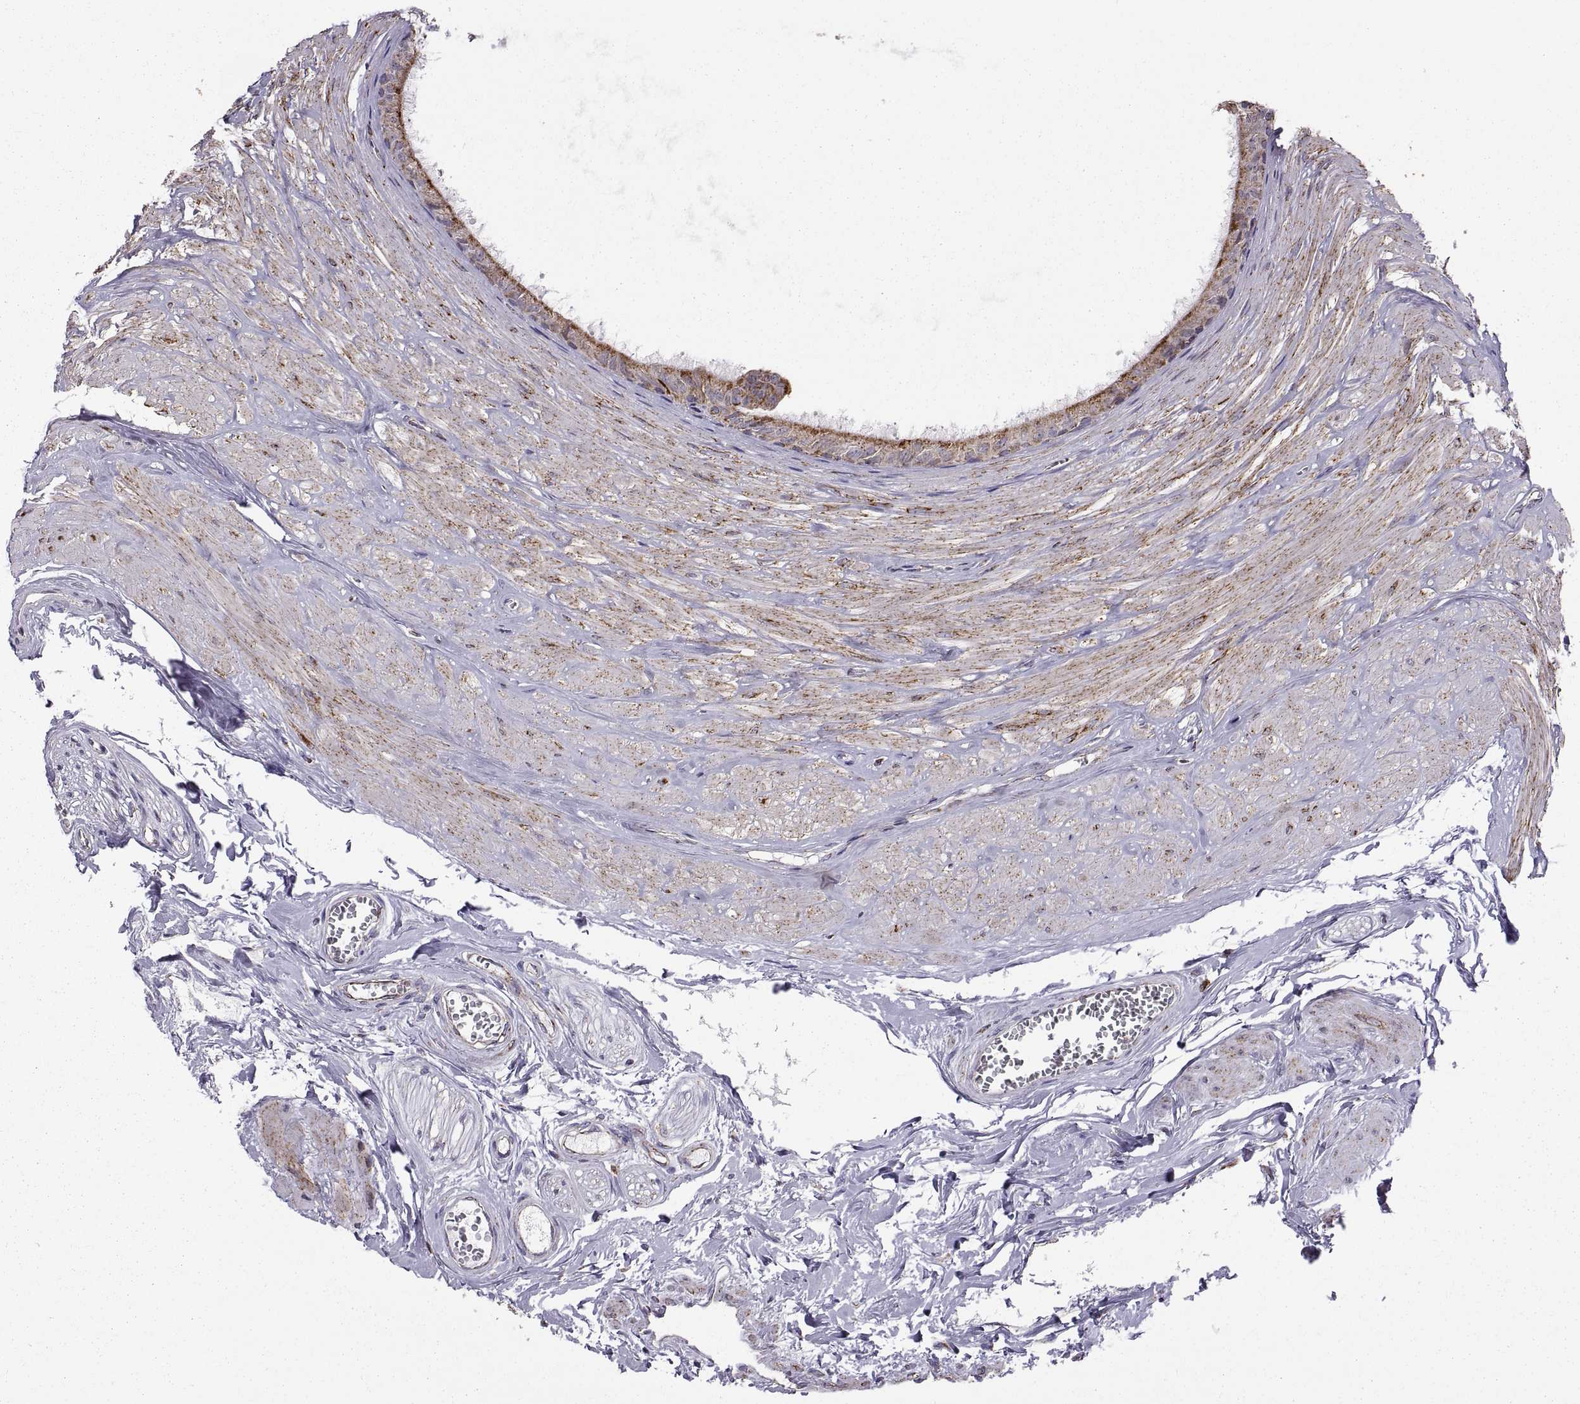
{"staining": {"intensity": "strong", "quantity": ">75%", "location": "cytoplasmic/membranous"}, "tissue": "epididymis", "cell_type": "Glandular cells", "image_type": "normal", "snomed": [{"axis": "morphology", "description": "Normal tissue, NOS"}, {"axis": "topography", "description": "Epididymis"}], "caption": "A brown stain labels strong cytoplasmic/membranous positivity of a protein in glandular cells of benign epididymis.", "gene": "ARSD", "patient": {"sex": "male", "age": 37}}